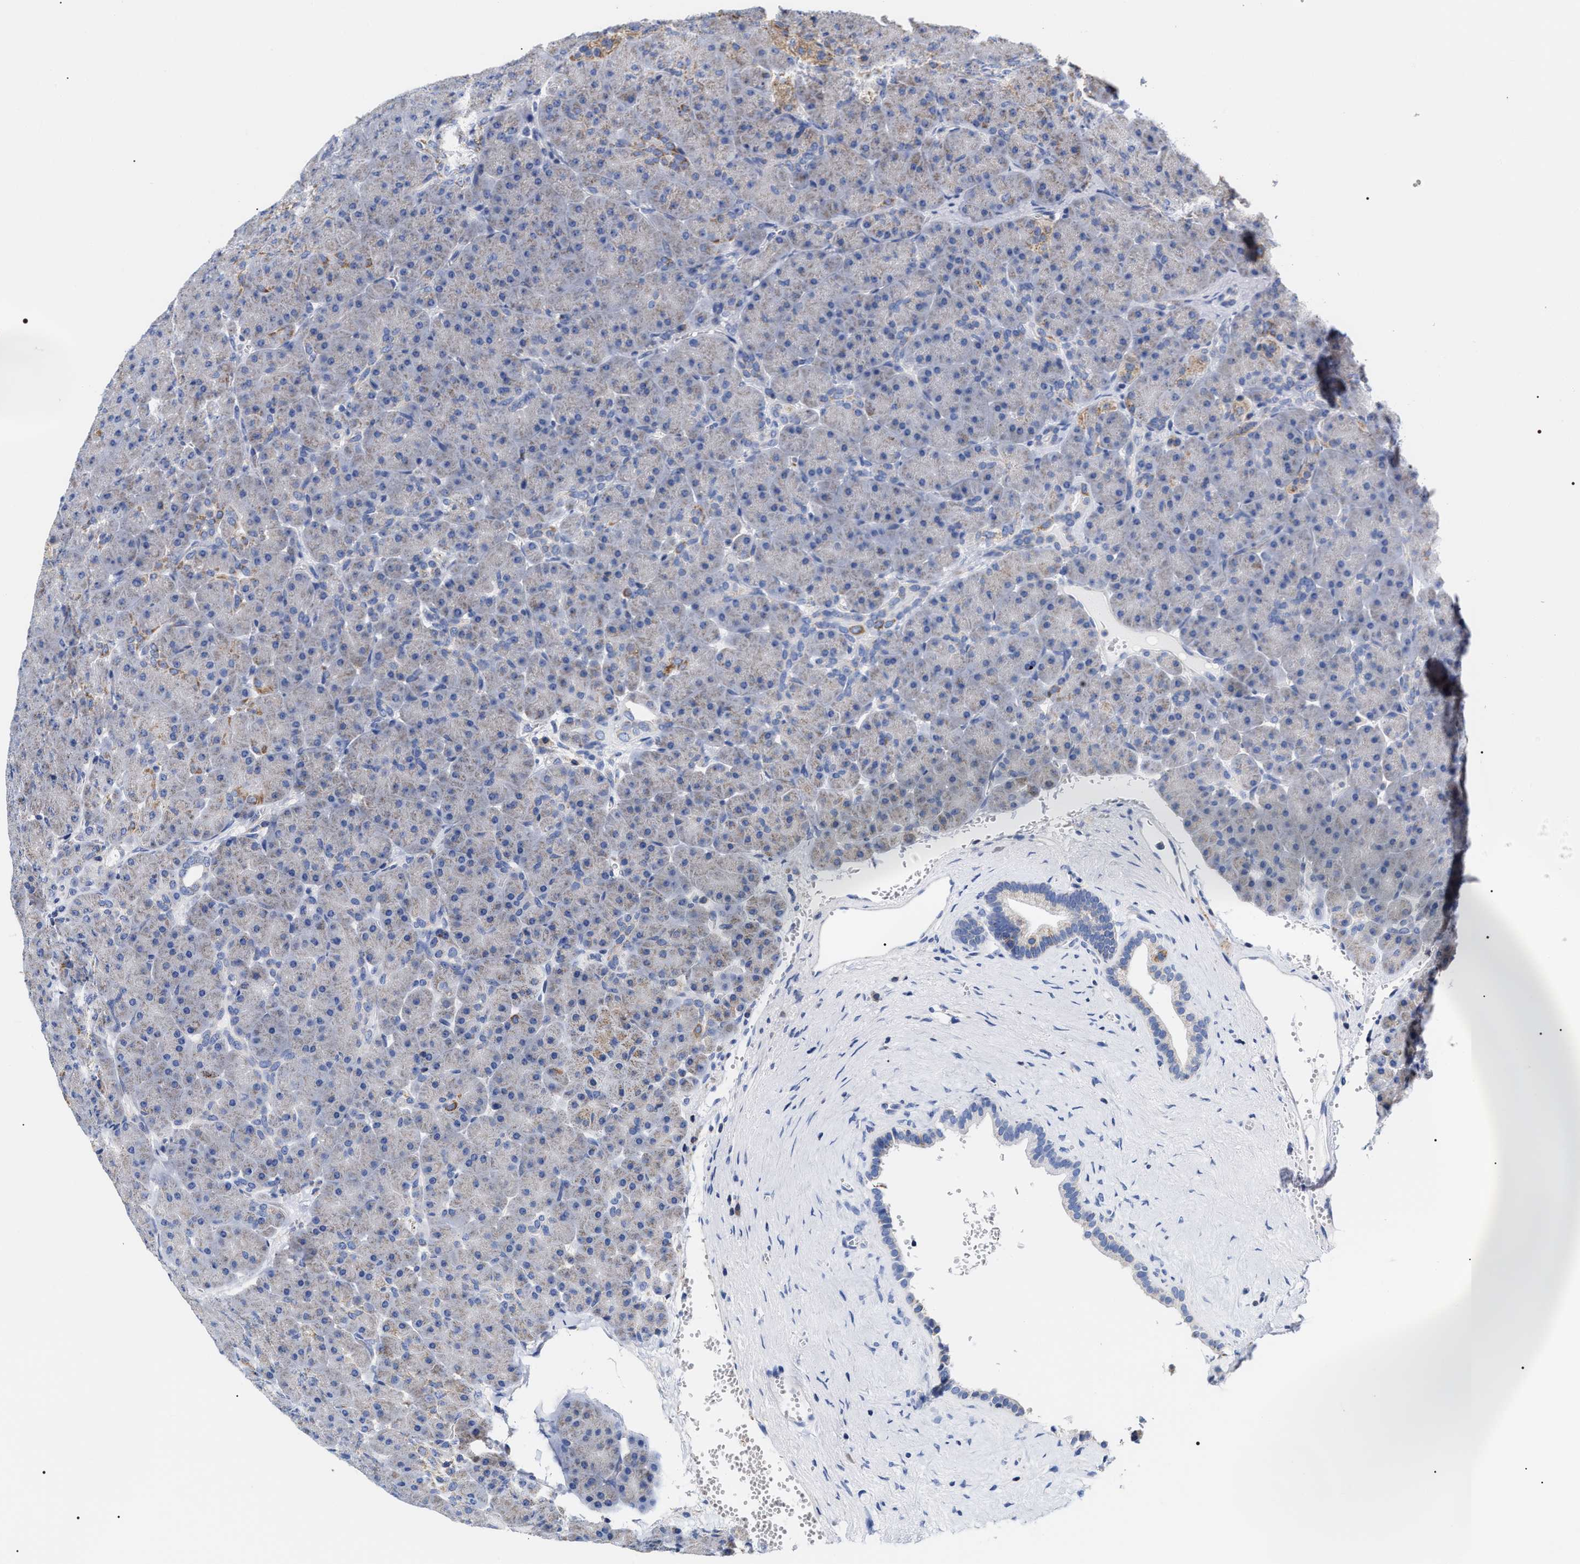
{"staining": {"intensity": "weak", "quantity": "25%-75%", "location": "cytoplasmic/membranous"}, "tissue": "pancreas", "cell_type": "Exocrine glandular cells", "image_type": "normal", "snomed": [{"axis": "morphology", "description": "Normal tissue, NOS"}, {"axis": "topography", "description": "Pancreas"}], "caption": "Immunohistochemical staining of benign pancreas exhibits low levels of weak cytoplasmic/membranous expression in approximately 25%-75% of exocrine glandular cells. (DAB IHC, brown staining for protein, blue staining for nuclei).", "gene": "COG5", "patient": {"sex": "male", "age": 66}}